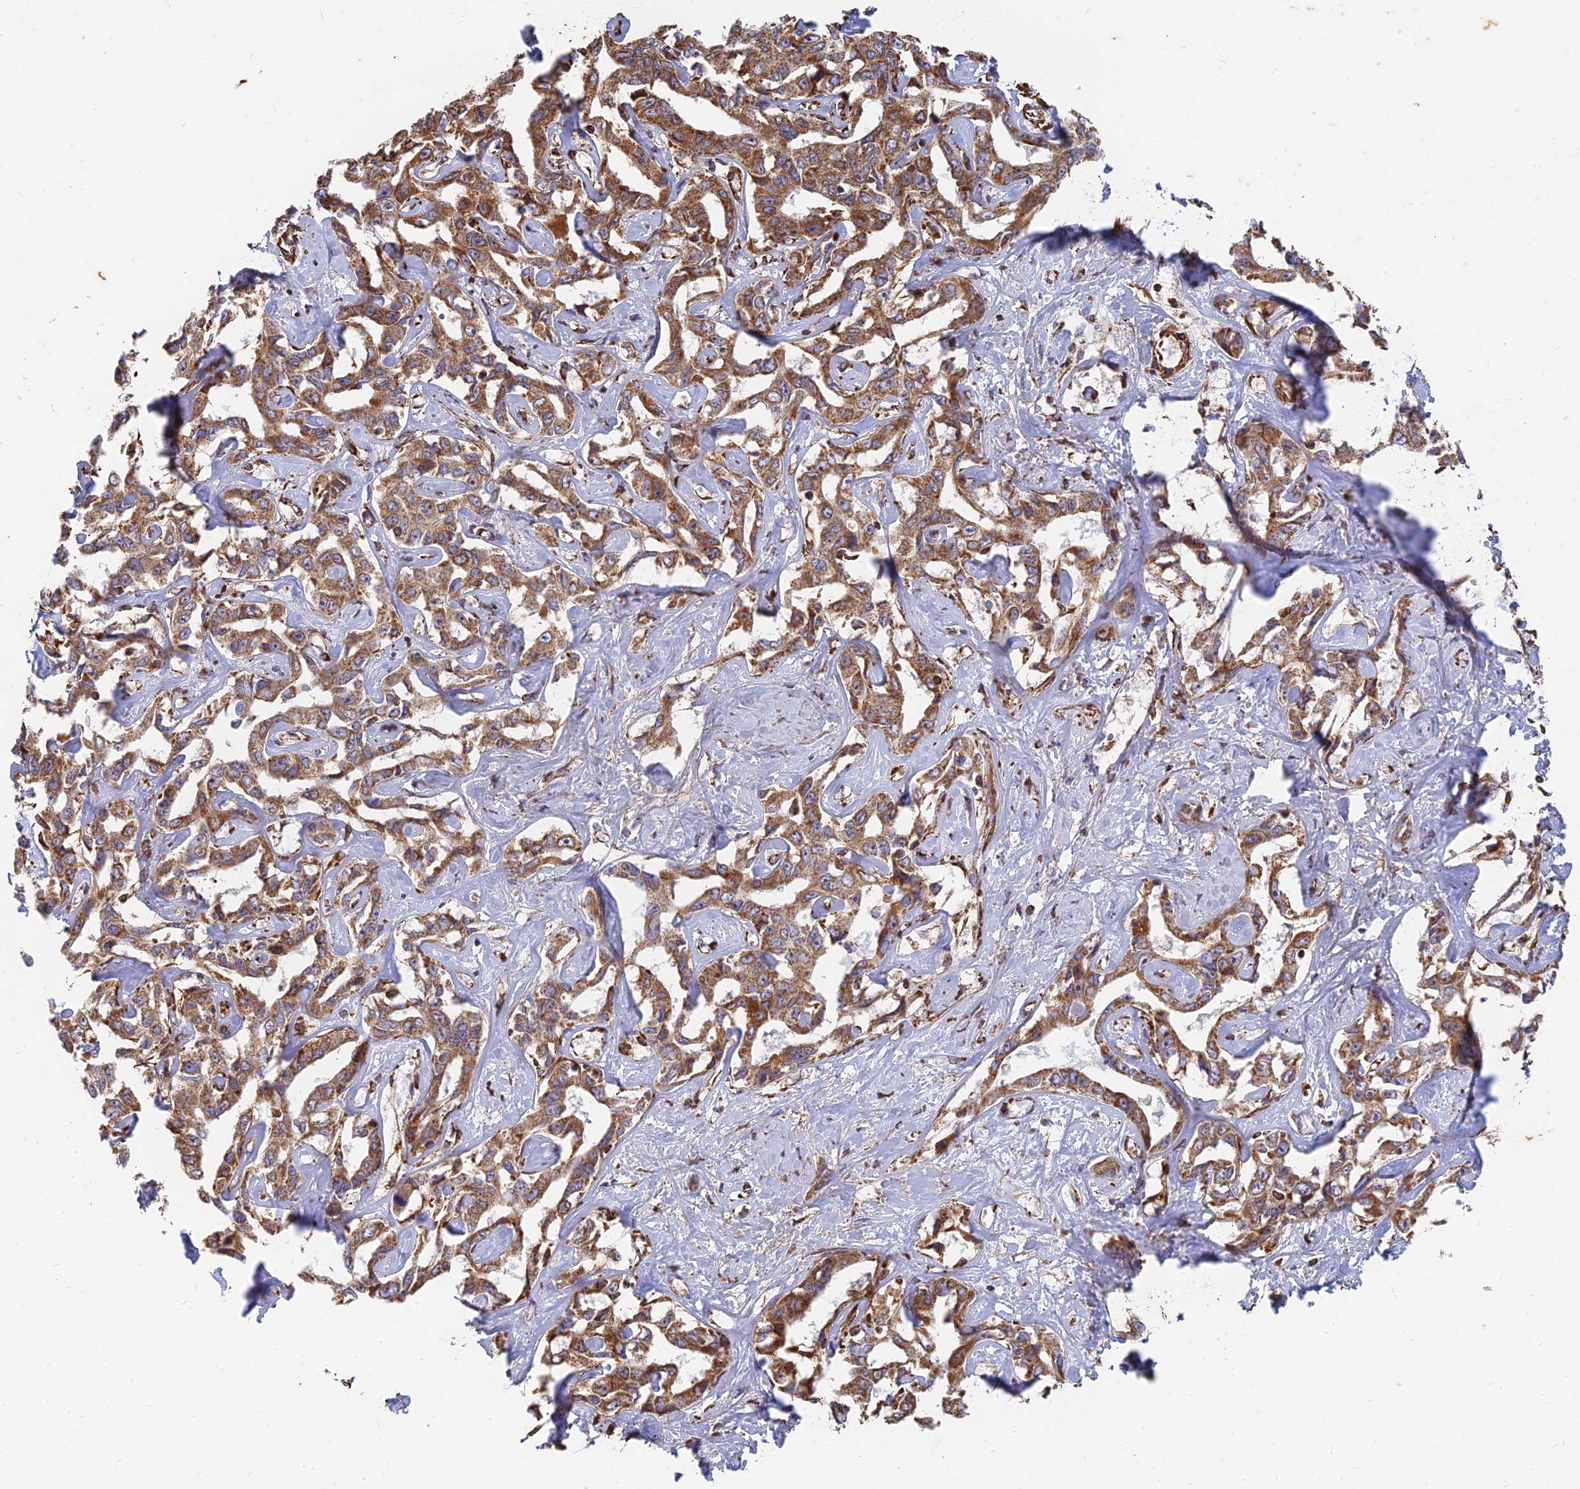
{"staining": {"intensity": "moderate", "quantity": ">75%", "location": "cytoplasmic/membranous"}, "tissue": "liver cancer", "cell_type": "Tumor cells", "image_type": "cancer", "snomed": [{"axis": "morphology", "description": "Cholangiocarcinoma"}, {"axis": "topography", "description": "Liver"}], "caption": "Tumor cells show moderate cytoplasmic/membranous staining in about >75% of cells in liver cancer (cholangiocarcinoma).", "gene": "DSTYK", "patient": {"sex": "male", "age": 59}}